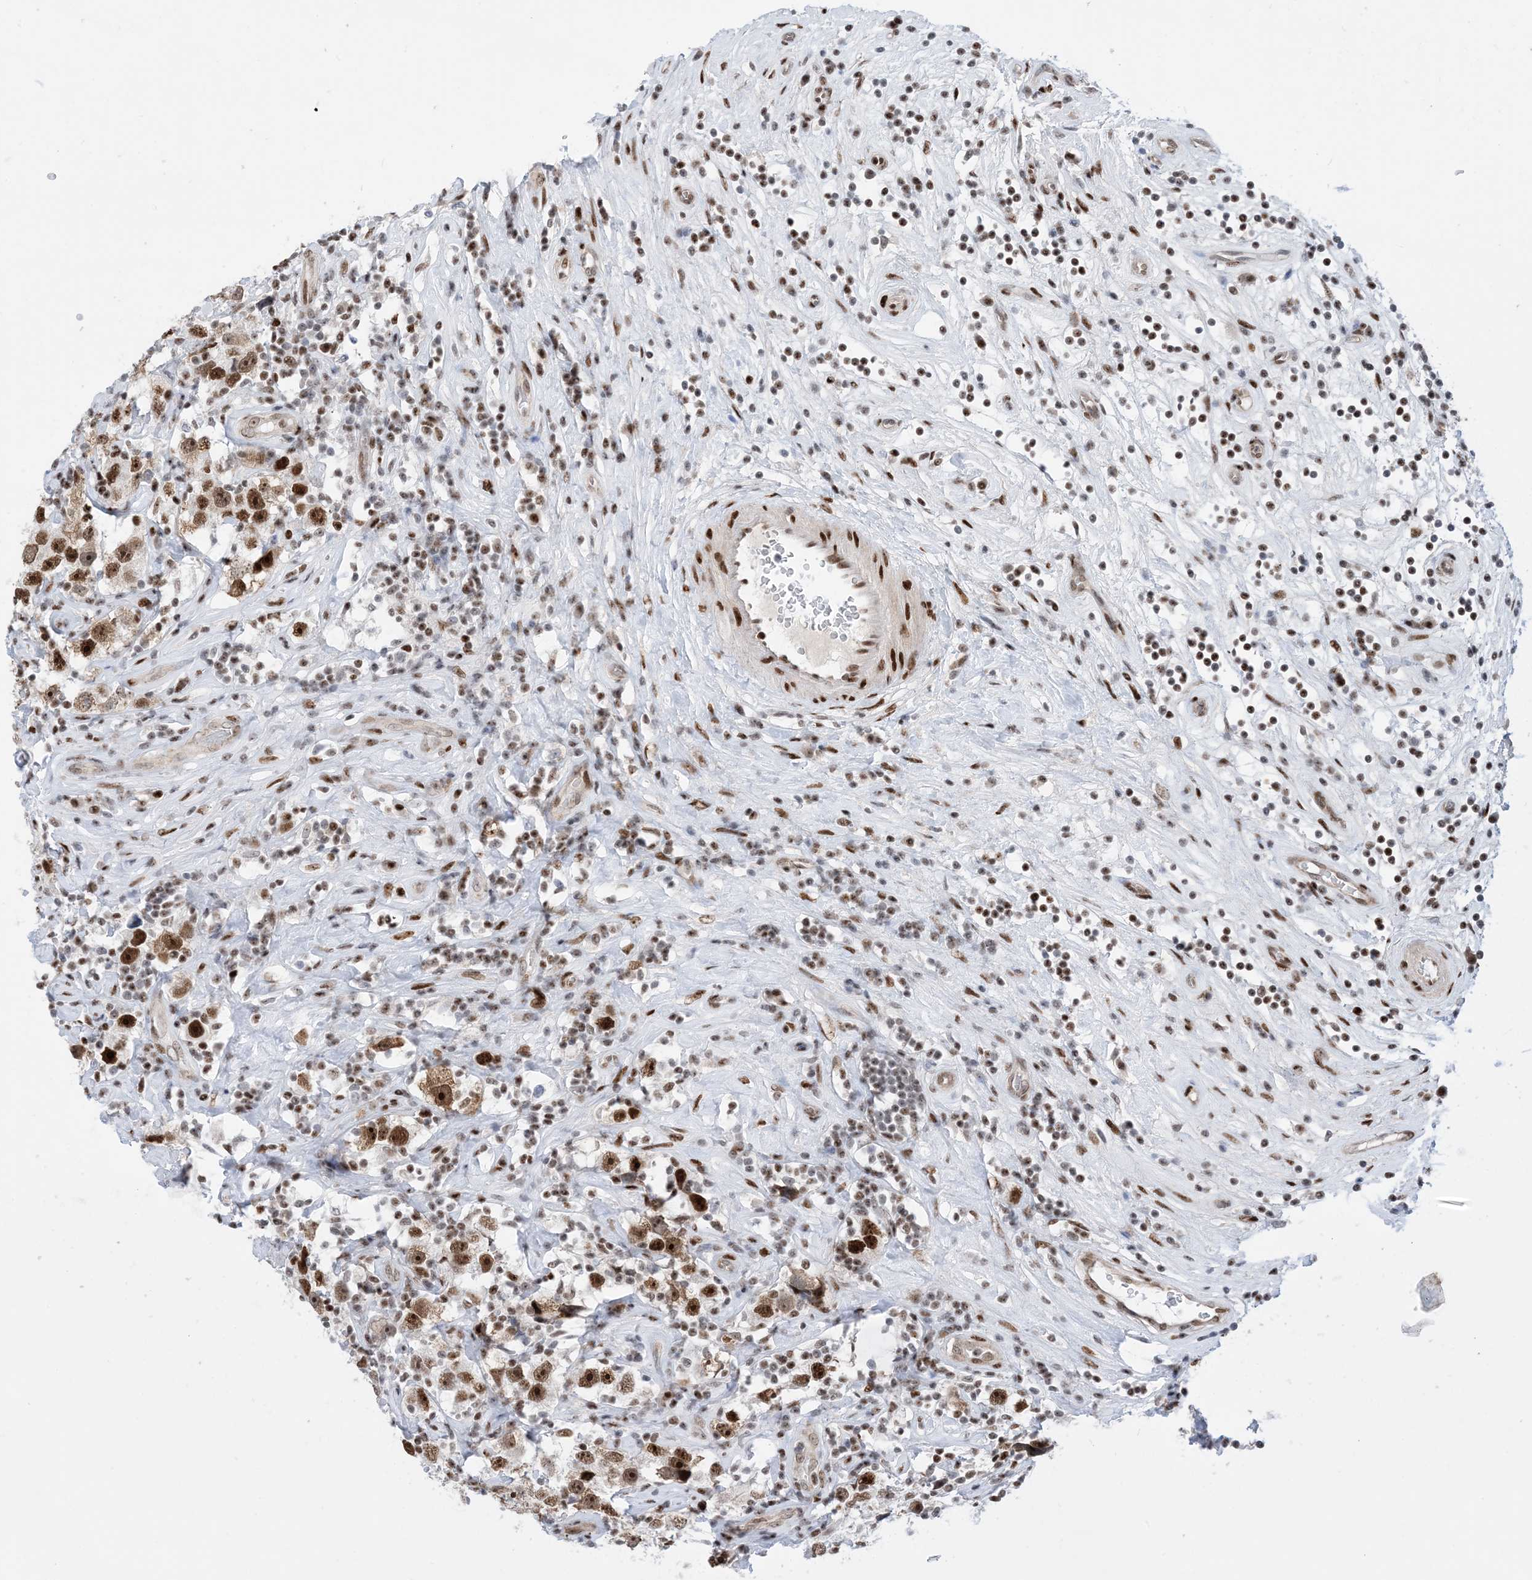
{"staining": {"intensity": "strong", "quantity": ">75%", "location": "nuclear"}, "tissue": "testis cancer", "cell_type": "Tumor cells", "image_type": "cancer", "snomed": [{"axis": "morphology", "description": "Seminoma, NOS"}, {"axis": "topography", "description": "Testis"}], "caption": "Immunohistochemical staining of testis seminoma displays strong nuclear protein expression in approximately >75% of tumor cells.", "gene": "TSPYL1", "patient": {"sex": "male", "age": 49}}